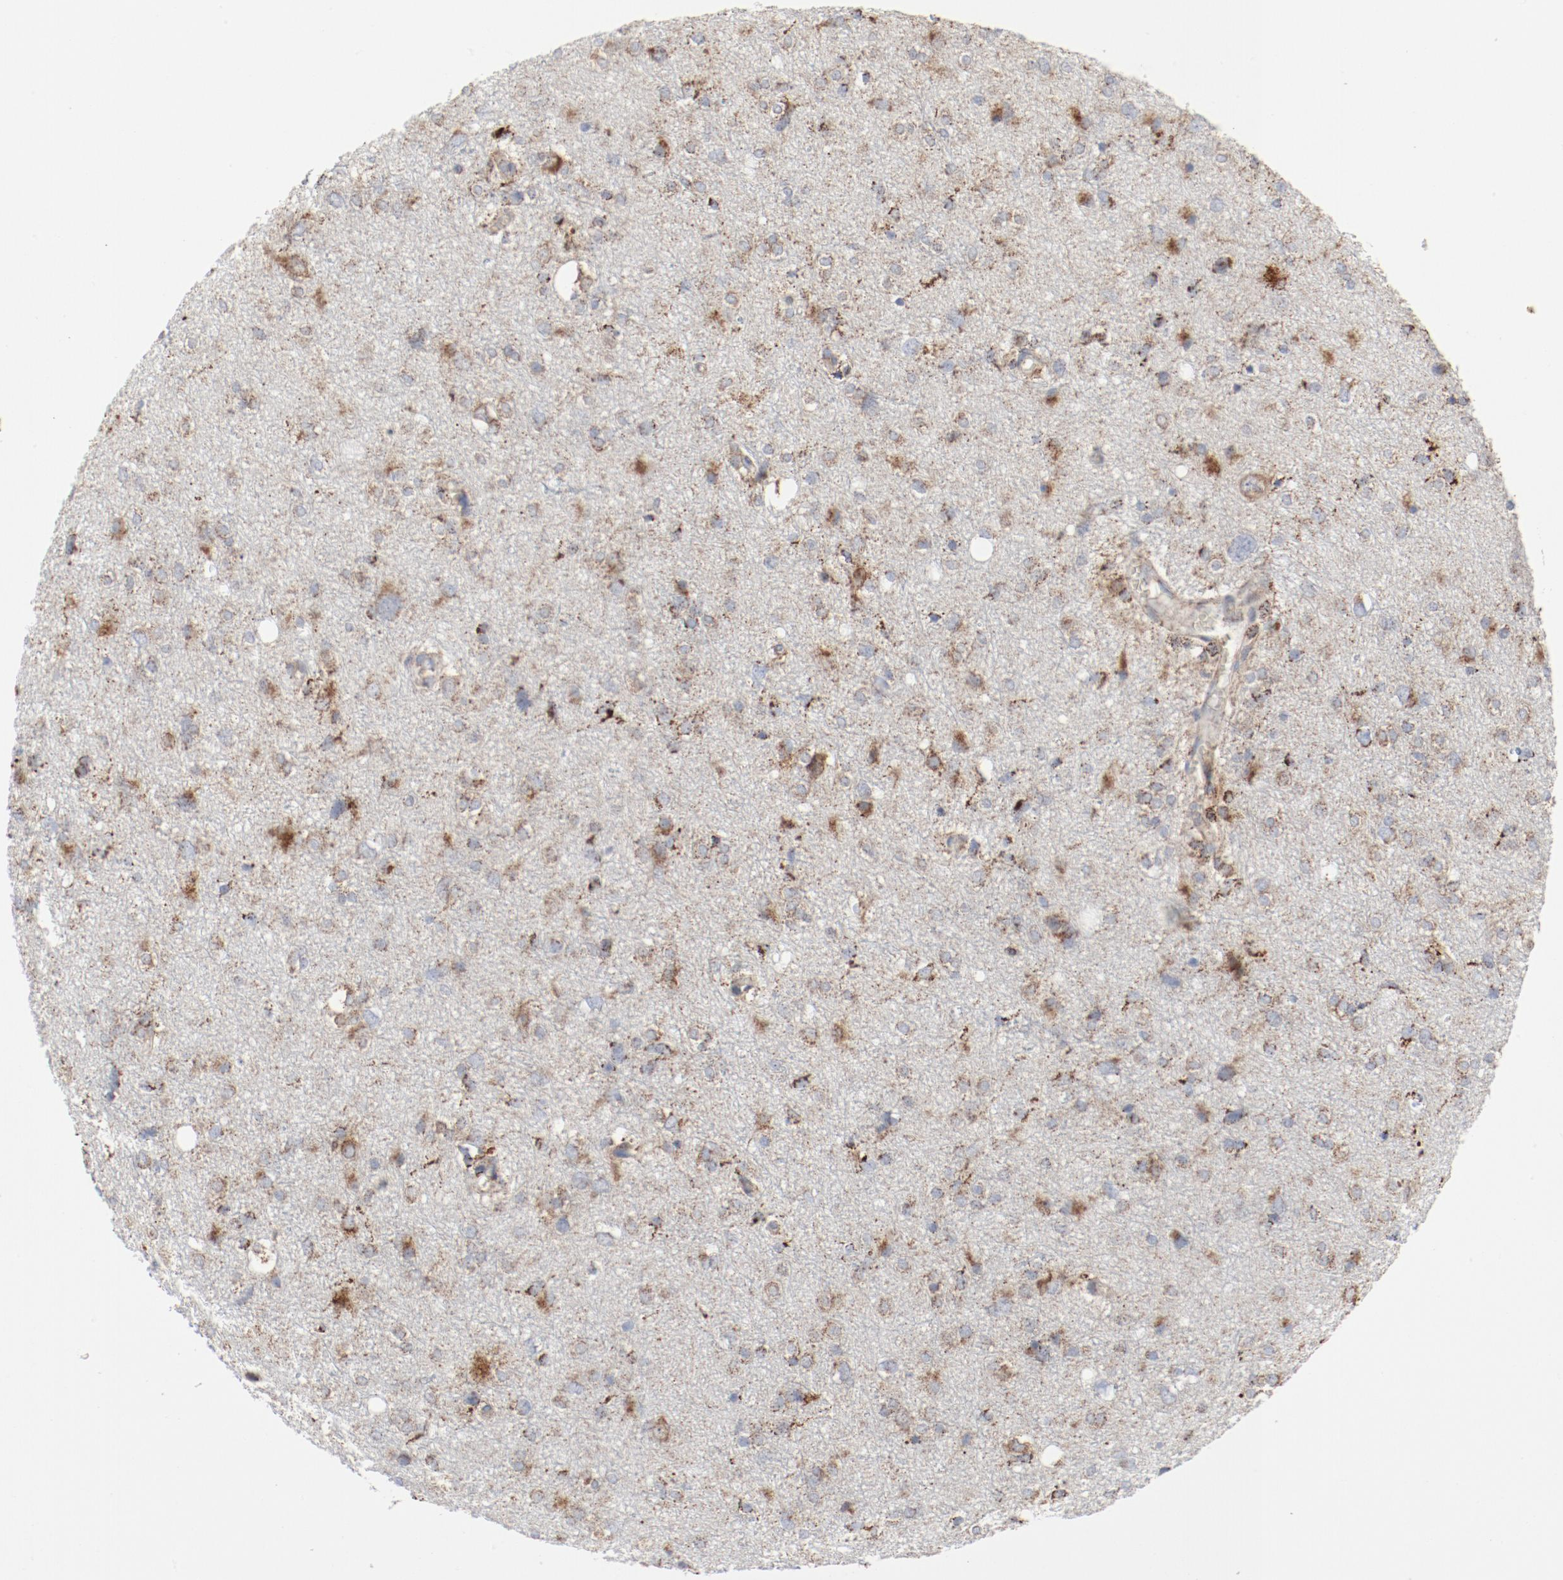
{"staining": {"intensity": "moderate", "quantity": "25%-75%", "location": "cytoplasmic/membranous"}, "tissue": "glioma", "cell_type": "Tumor cells", "image_type": "cancer", "snomed": [{"axis": "morphology", "description": "Glioma, malignant, High grade"}, {"axis": "topography", "description": "Brain"}], "caption": "There is medium levels of moderate cytoplasmic/membranous expression in tumor cells of glioma, as demonstrated by immunohistochemical staining (brown color).", "gene": "SETD3", "patient": {"sex": "female", "age": 59}}